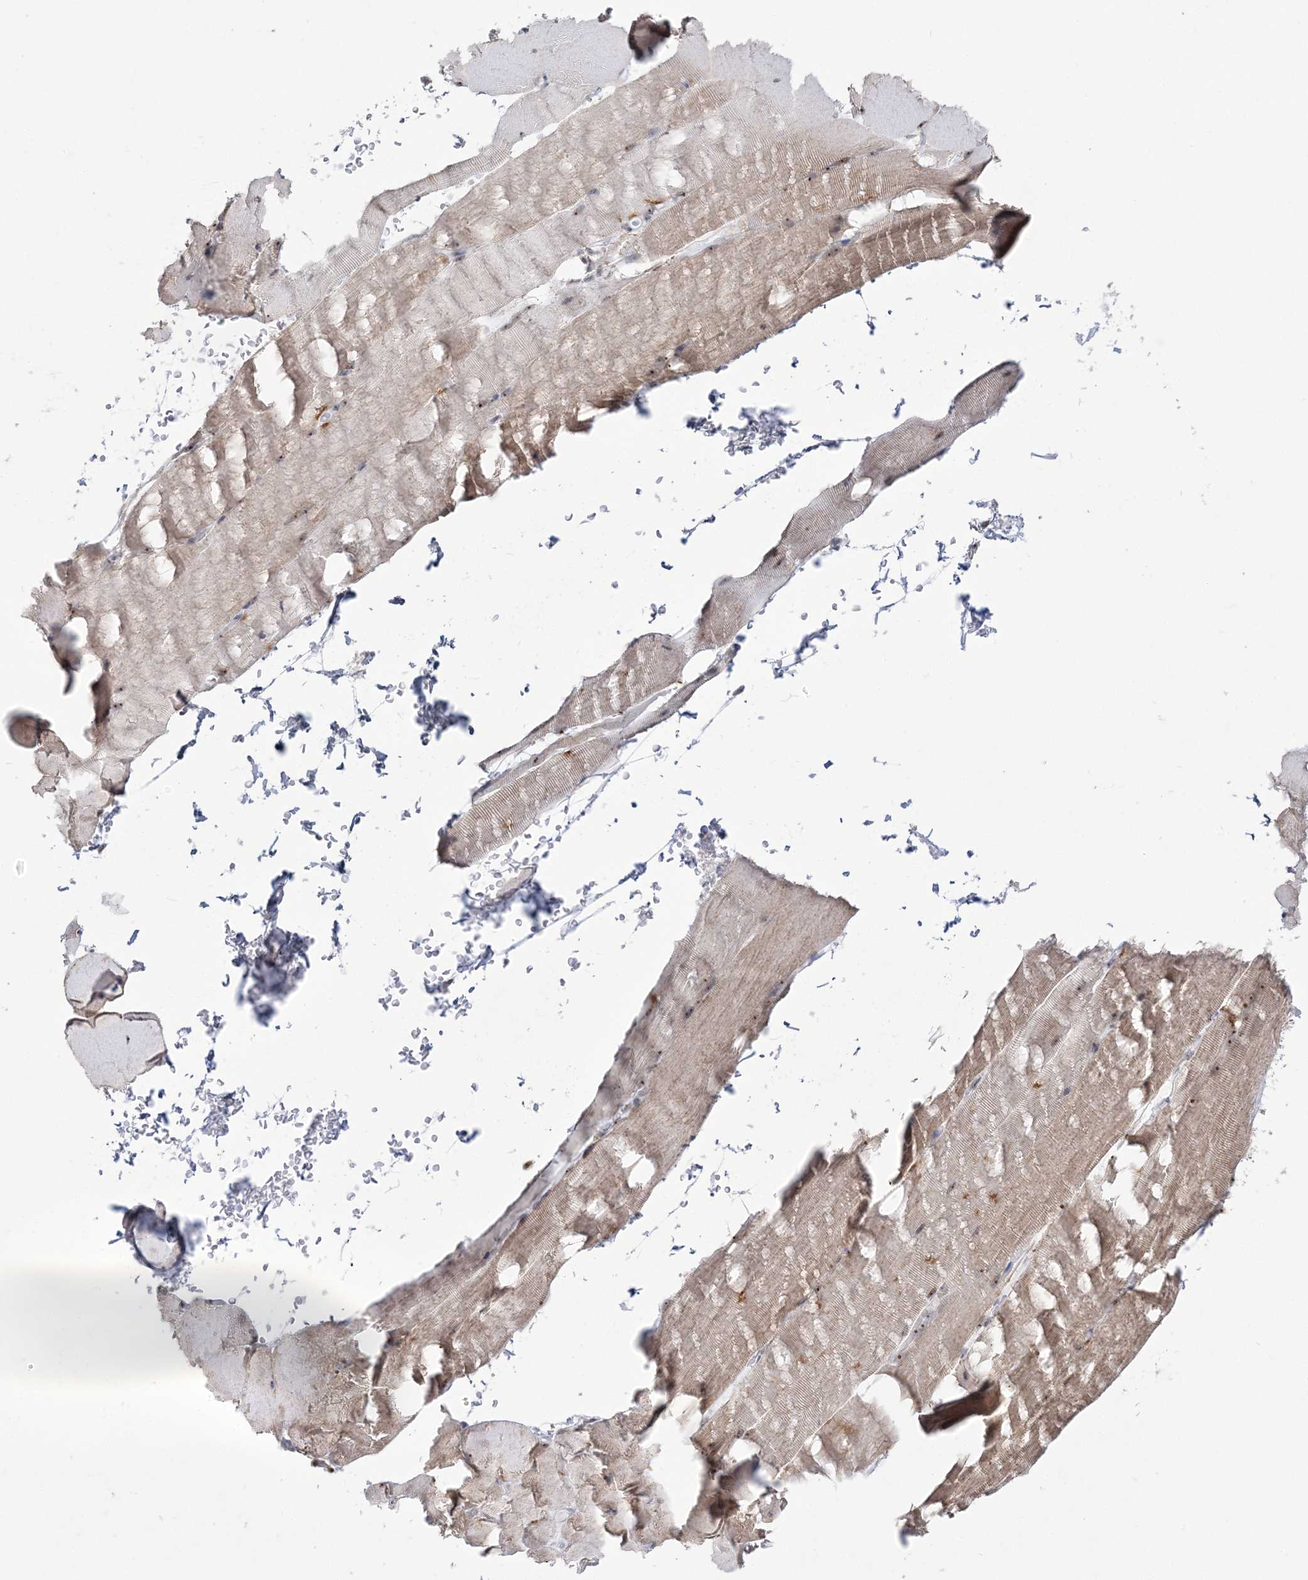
{"staining": {"intensity": "weak", "quantity": "25%-75%", "location": "cytoplasmic/membranous"}, "tissue": "skeletal muscle", "cell_type": "Myocytes", "image_type": "normal", "snomed": [{"axis": "morphology", "description": "Normal tissue, NOS"}, {"axis": "topography", "description": "Skeletal muscle"}, {"axis": "topography", "description": "Parathyroid gland"}], "caption": "A brown stain shows weak cytoplasmic/membranous positivity of a protein in myocytes of benign human skeletal muscle. (IHC, brightfield microscopy, high magnification).", "gene": "DDX21", "patient": {"sex": "female", "age": 37}}